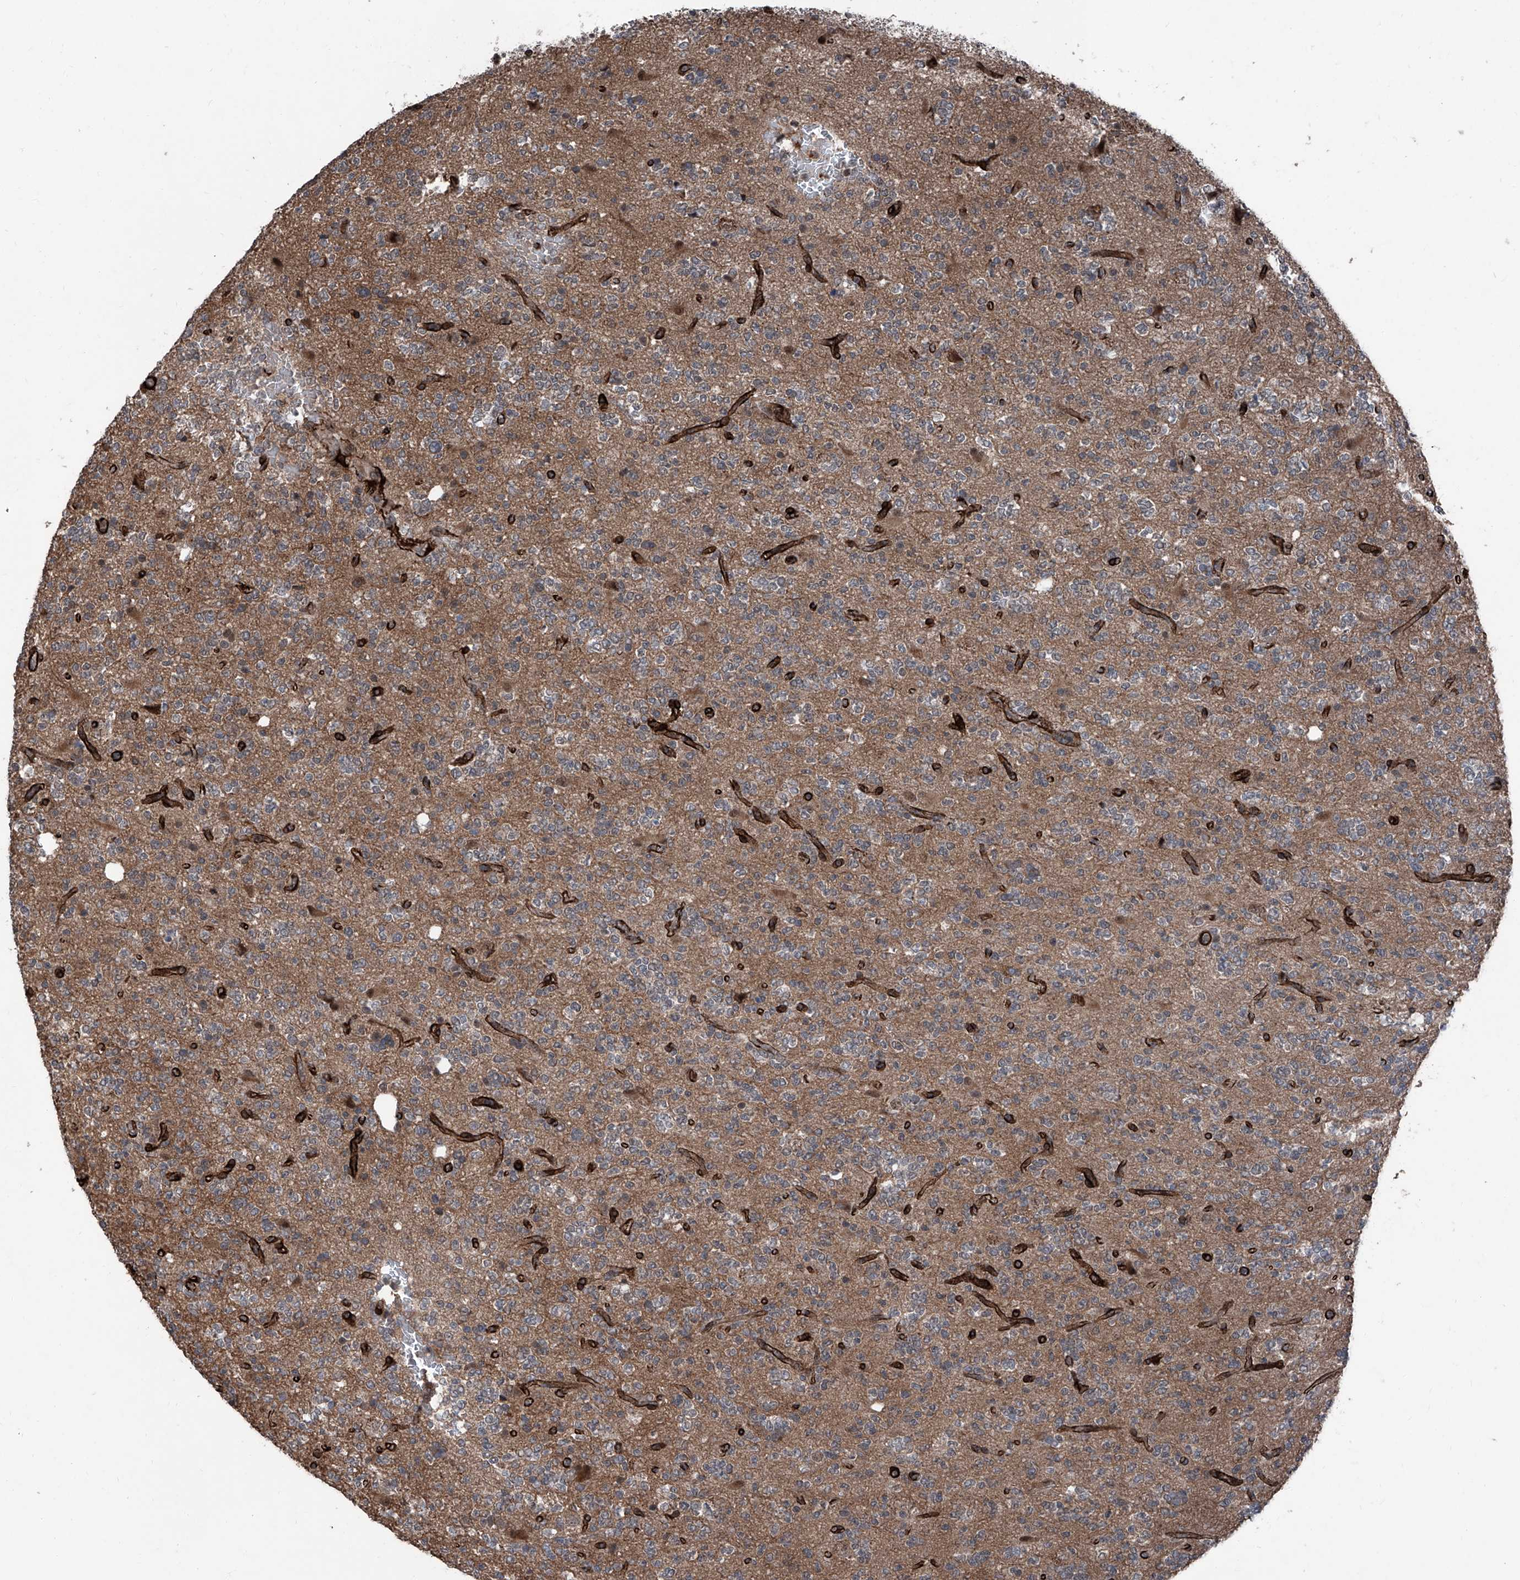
{"staining": {"intensity": "negative", "quantity": "none", "location": "none"}, "tissue": "glioma", "cell_type": "Tumor cells", "image_type": "cancer", "snomed": [{"axis": "morphology", "description": "Glioma, malignant, High grade"}, {"axis": "topography", "description": "Brain"}], "caption": "Glioma was stained to show a protein in brown. There is no significant expression in tumor cells.", "gene": "COA7", "patient": {"sex": "female", "age": 62}}